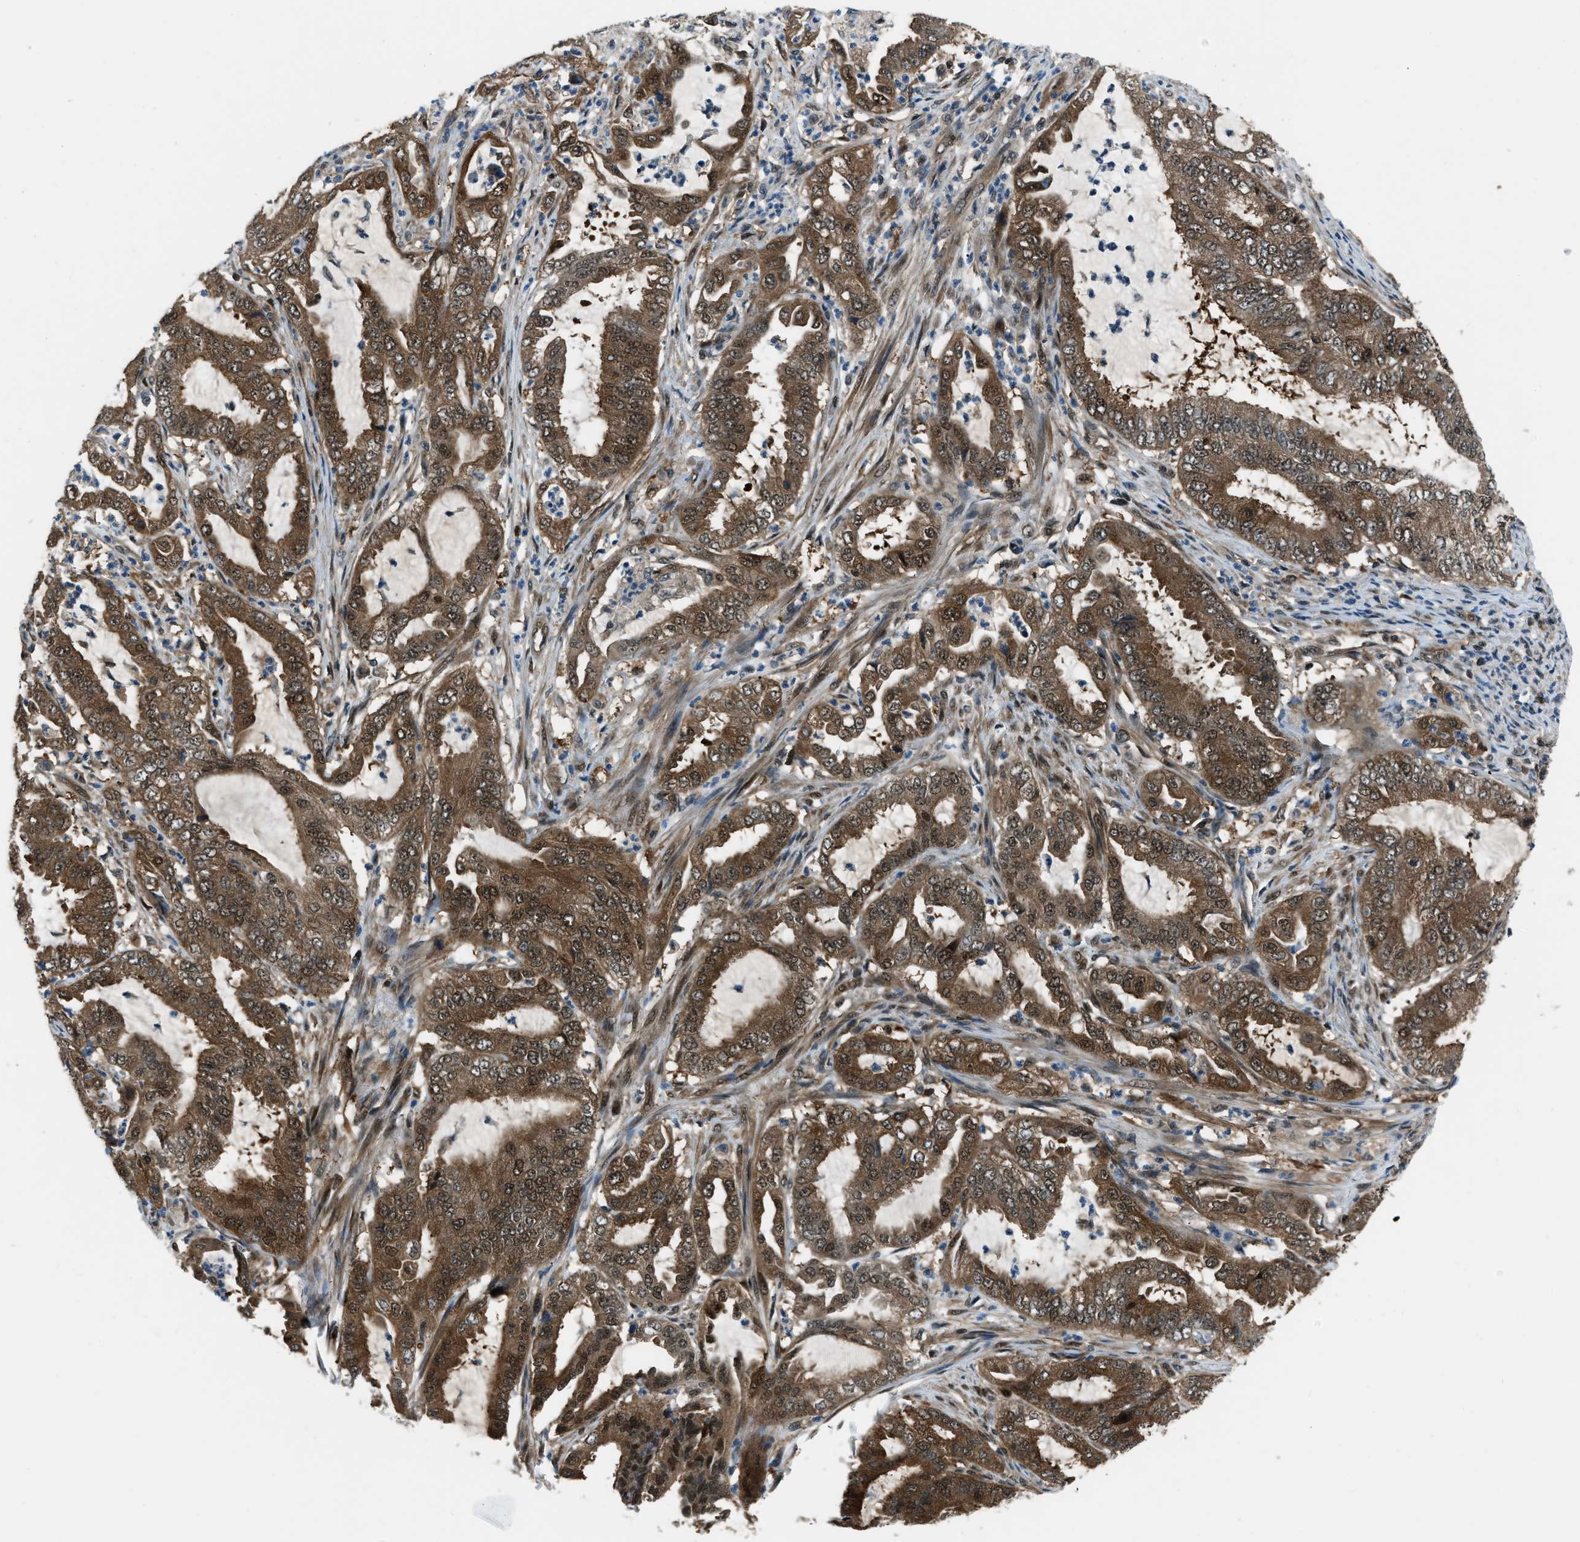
{"staining": {"intensity": "strong", "quantity": ">75%", "location": "cytoplasmic/membranous,nuclear"}, "tissue": "endometrial cancer", "cell_type": "Tumor cells", "image_type": "cancer", "snomed": [{"axis": "morphology", "description": "Adenocarcinoma, NOS"}, {"axis": "topography", "description": "Endometrium"}], "caption": "Immunohistochemical staining of human endometrial cancer displays high levels of strong cytoplasmic/membranous and nuclear staining in approximately >75% of tumor cells.", "gene": "NUDCD3", "patient": {"sex": "female", "age": 51}}